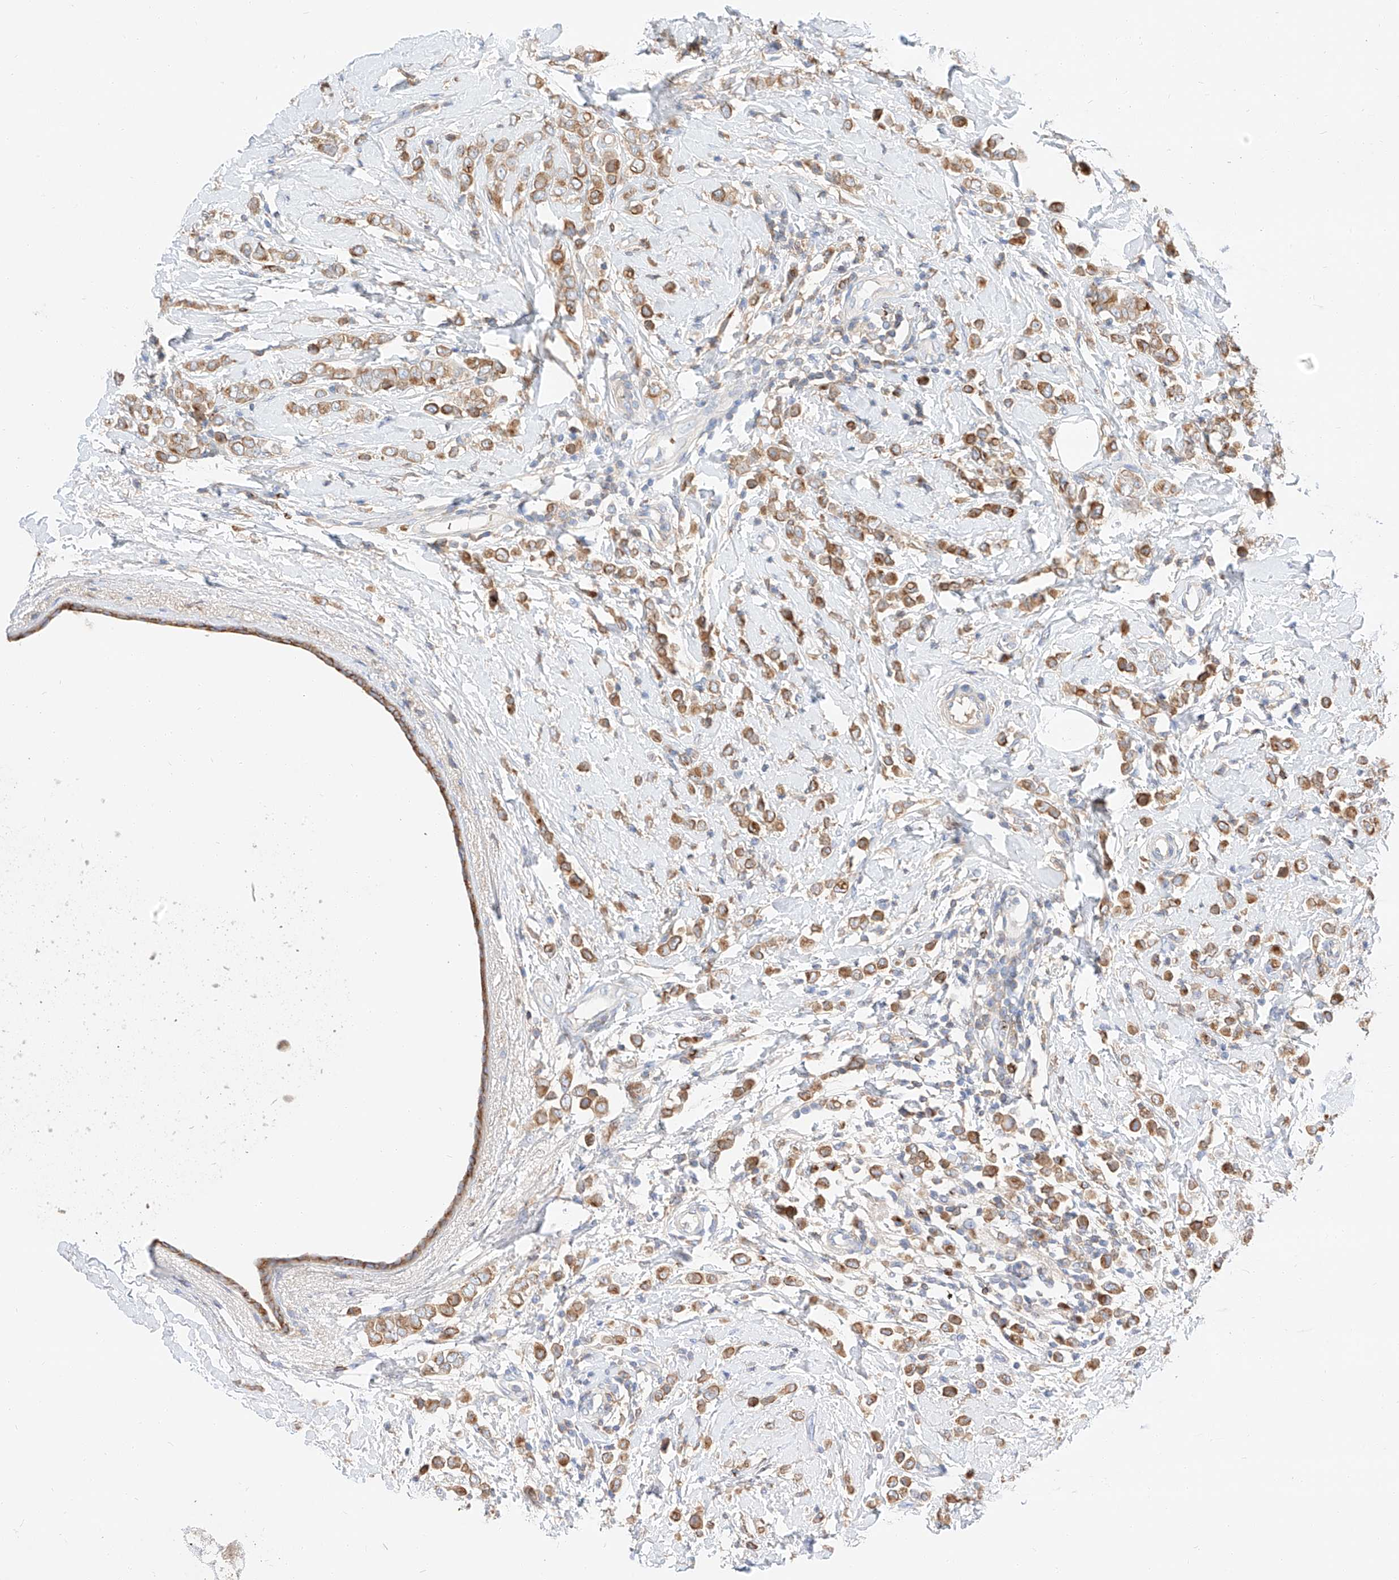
{"staining": {"intensity": "moderate", "quantity": ">75%", "location": "cytoplasmic/membranous"}, "tissue": "breast cancer", "cell_type": "Tumor cells", "image_type": "cancer", "snomed": [{"axis": "morphology", "description": "Lobular carcinoma"}, {"axis": "topography", "description": "Breast"}], "caption": "Immunohistochemical staining of human breast cancer displays medium levels of moderate cytoplasmic/membranous protein positivity in approximately >75% of tumor cells. (DAB IHC, brown staining for protein, blue staining for nuclei).", "gene": "MAP7", "patient": {"sex": "female", "age": 47}}